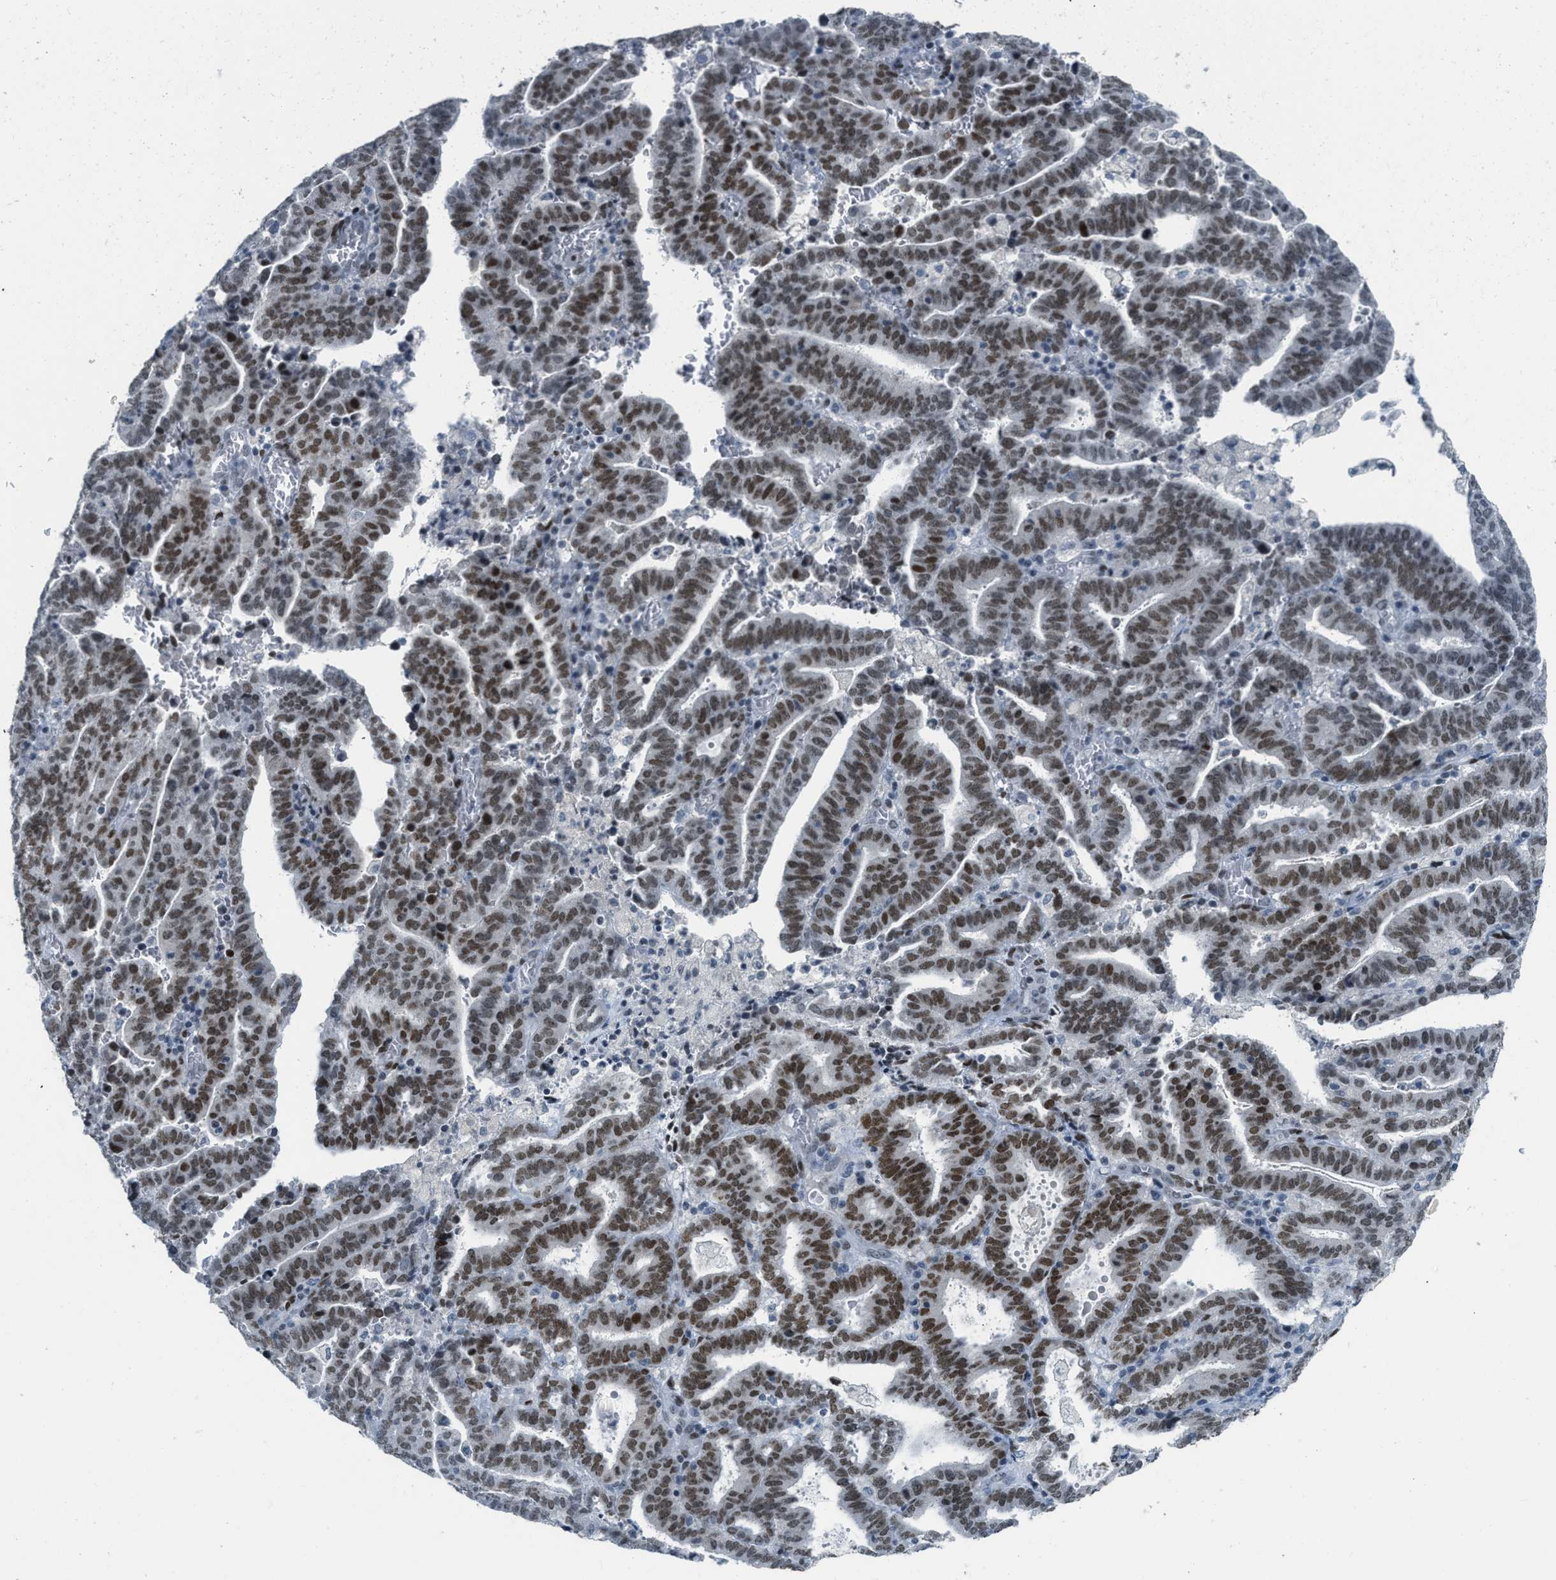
{"staining": {"intensity": "moderate", "quantity": ">75%", "location": "nuclear"}, "tissue": "endometrial cancer", "cell_type": "Tumor cells", "image_type": "cancer", "snomed": [{"axis": "morphology", "description": "Adenocarcinoma, NOS"}, {"axis": "topography", "description": "Uterus"}], "caption": "This is a histology image of IHC staining of adenocarcinoma (endometrial), which shows moderate staining in the nuclear of tumor cells.", "gene": "PBX1", "patient": {"sex": "female", "age": 83}}